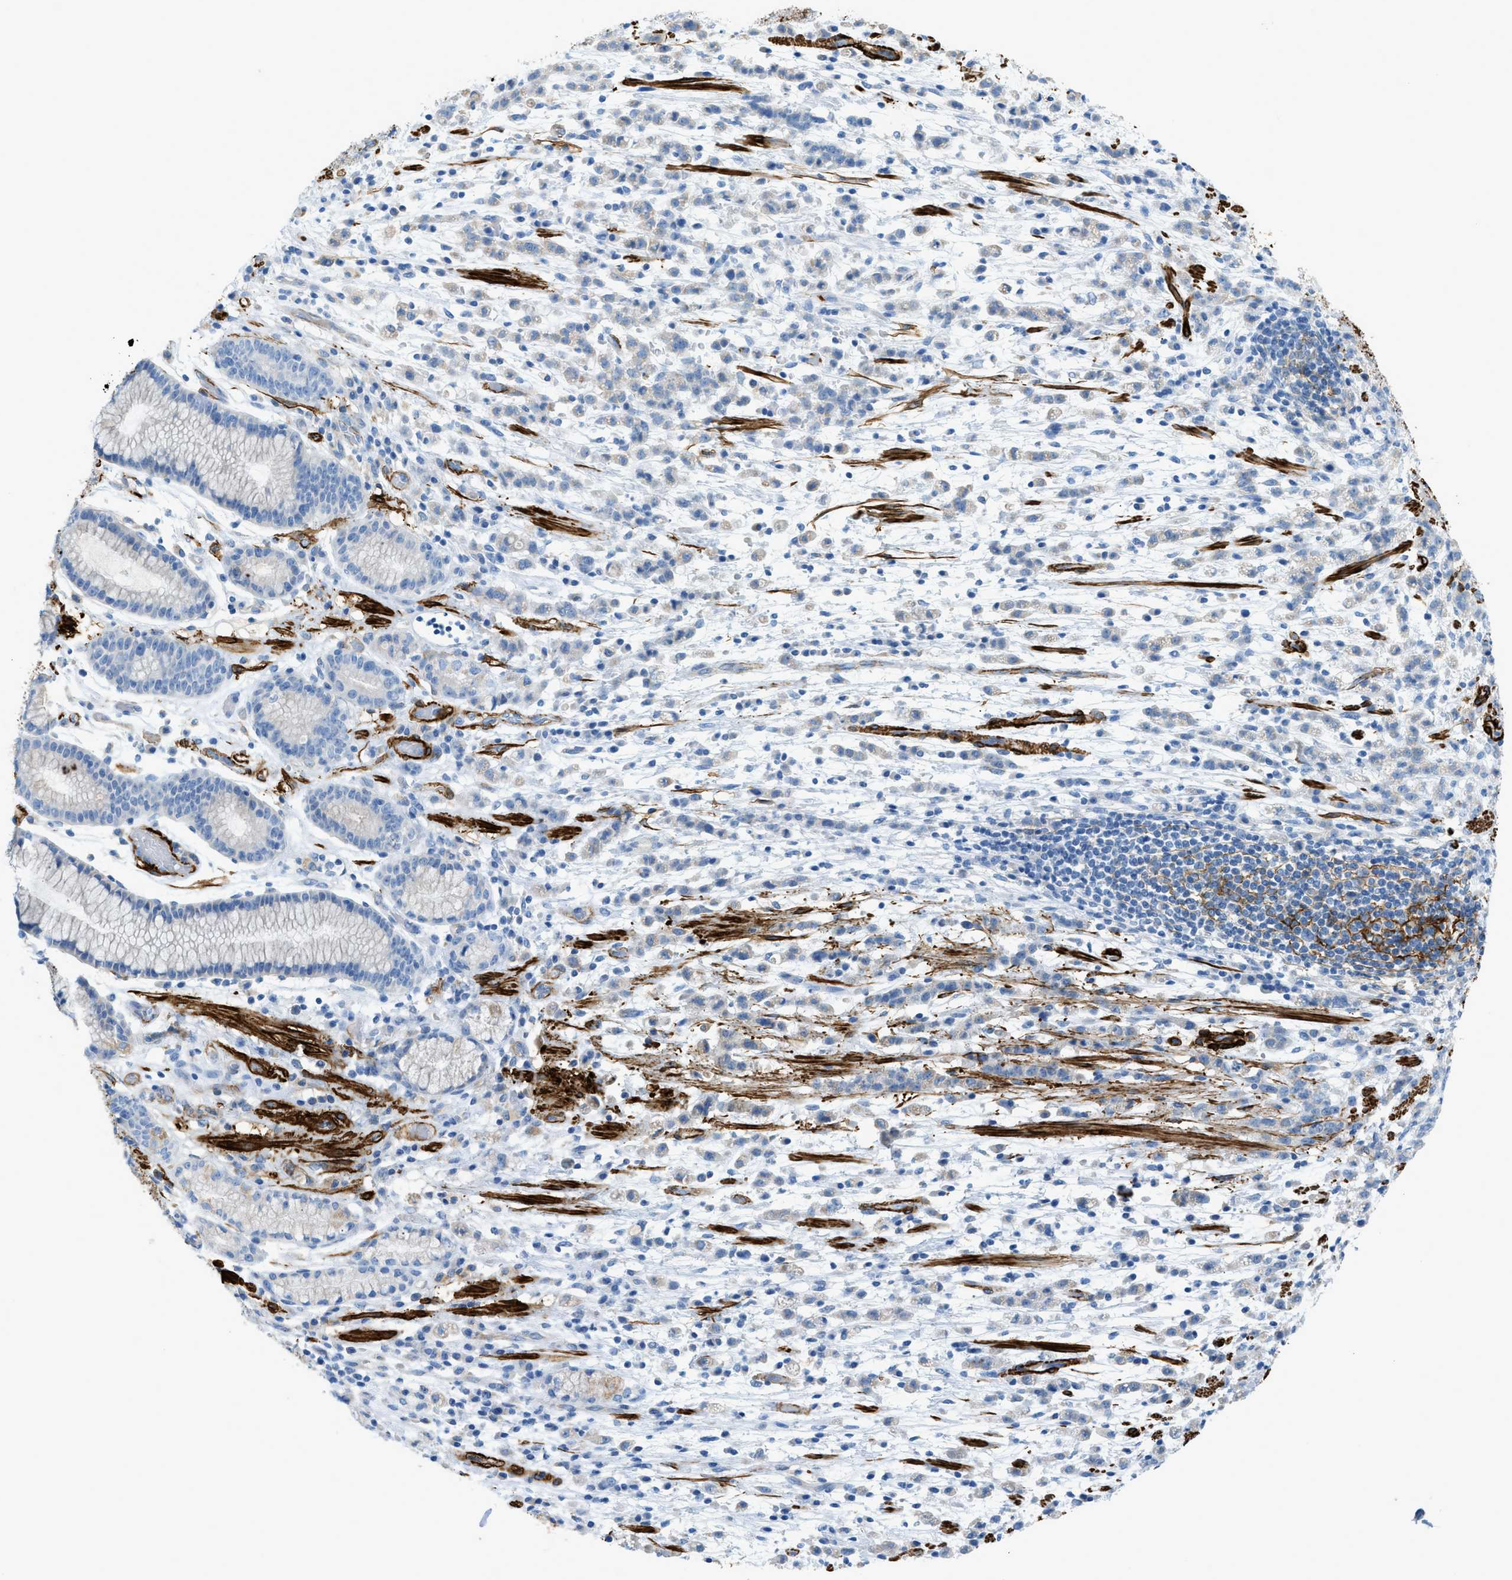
{"staining": {"intensity": "negative", "quantity": "none", "location": "none"}, "tissue": "stomach cancer", "cell_type": "Tumor cells", "image_type": "cancer", "snomed": [{"axis": "morphology", "description": "Adenocarcinoma, NOS"}, {"axis": "topography", "description": "Stomach, lower"}], "caption": "The photomicrograph reveals no staining of tumor cells in adenocarcinoma (stomach).", "gene": "MYH11", "patient": {"sex": "male", "age": 88}}